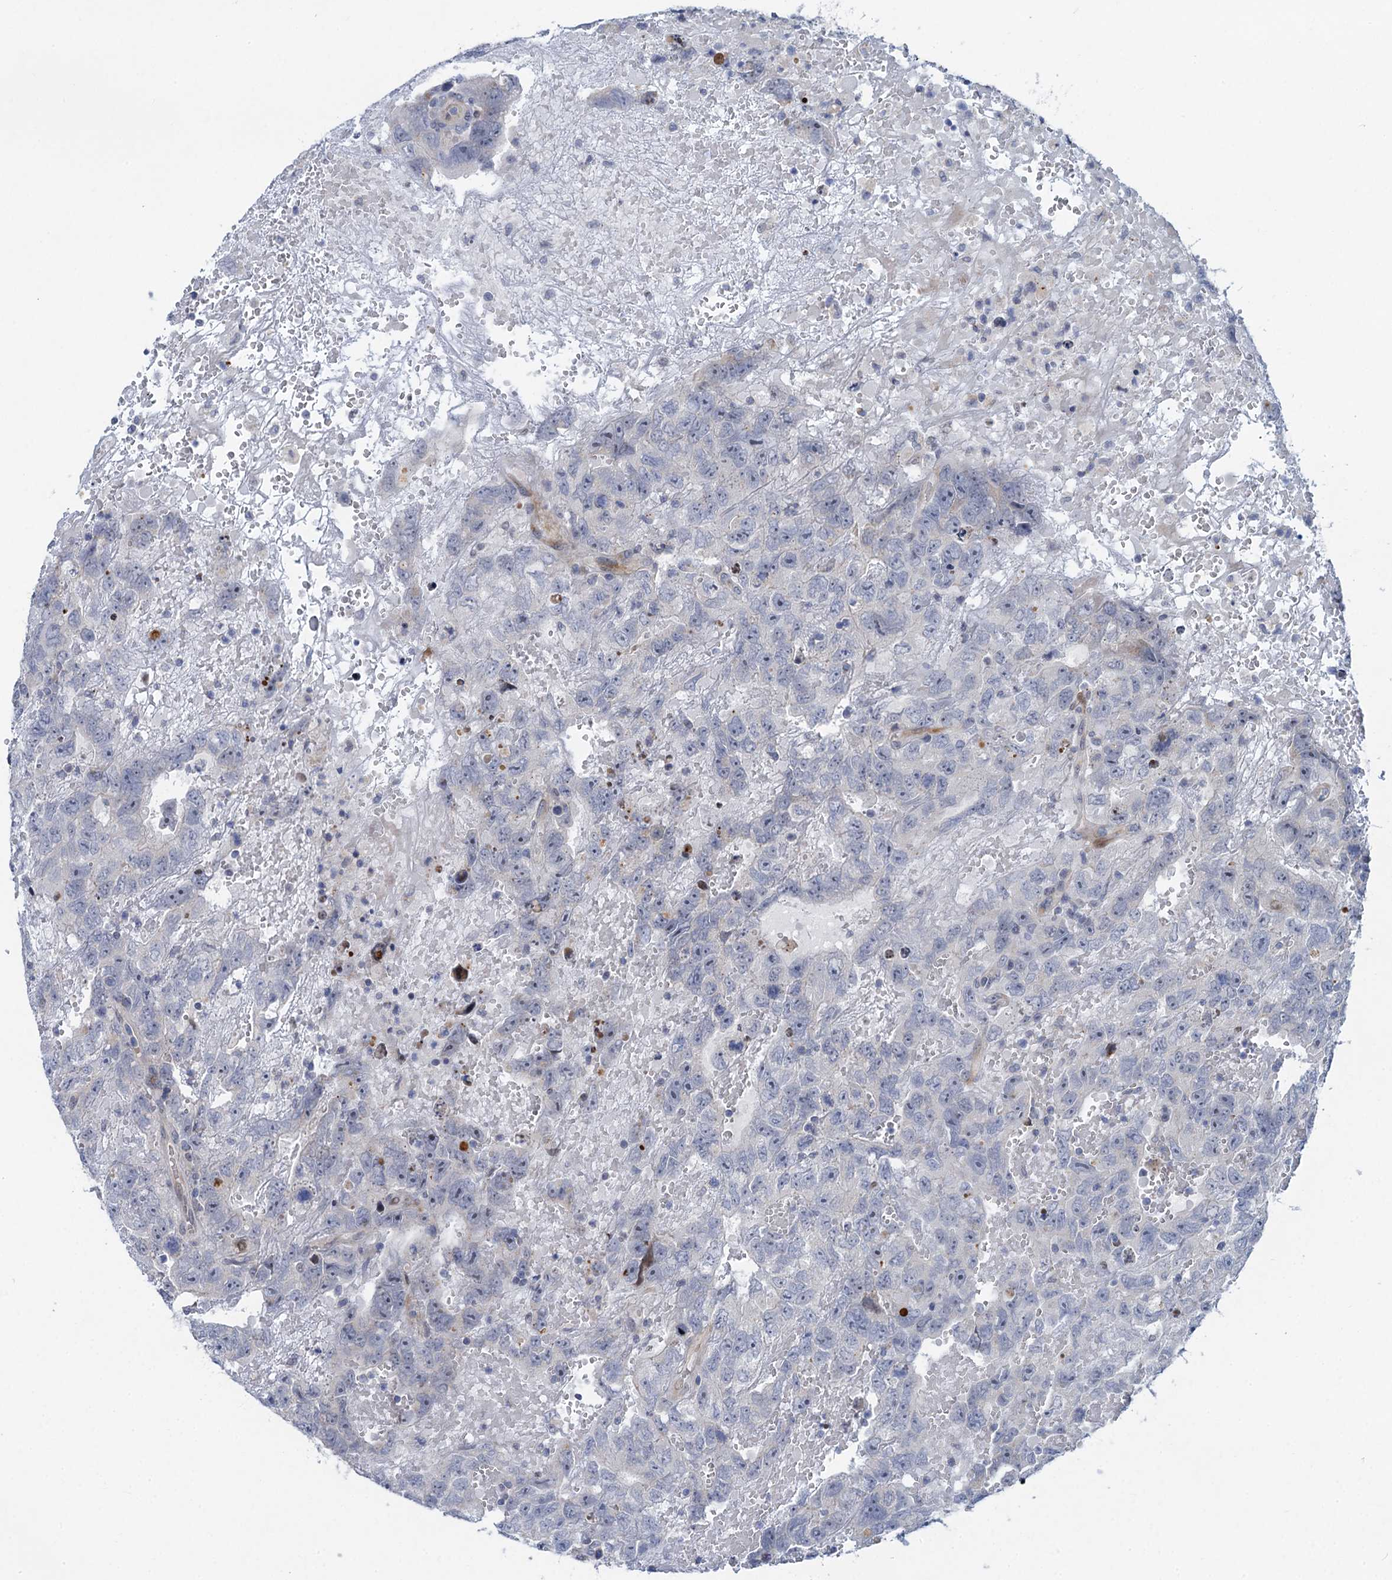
{"staining": {"intensity": "negative", "quantity": "none", "location": "none"}, "tissue": "testis cancer", "cell_type": "Tumor cells", "image_type": "cancer", "snomed": [{"axis": "morphology", "description": "Carcinoma, Embryonal, NOS"}, {"axis": "topography", "description": "Testis"}], "caption": "Photomicrograph shows no protein expression in tumor cells of testis cancer (embryonal carcinoma) tissue.", "gene": "QPCTL", "patient": {"sex": "male", "age": 45}}